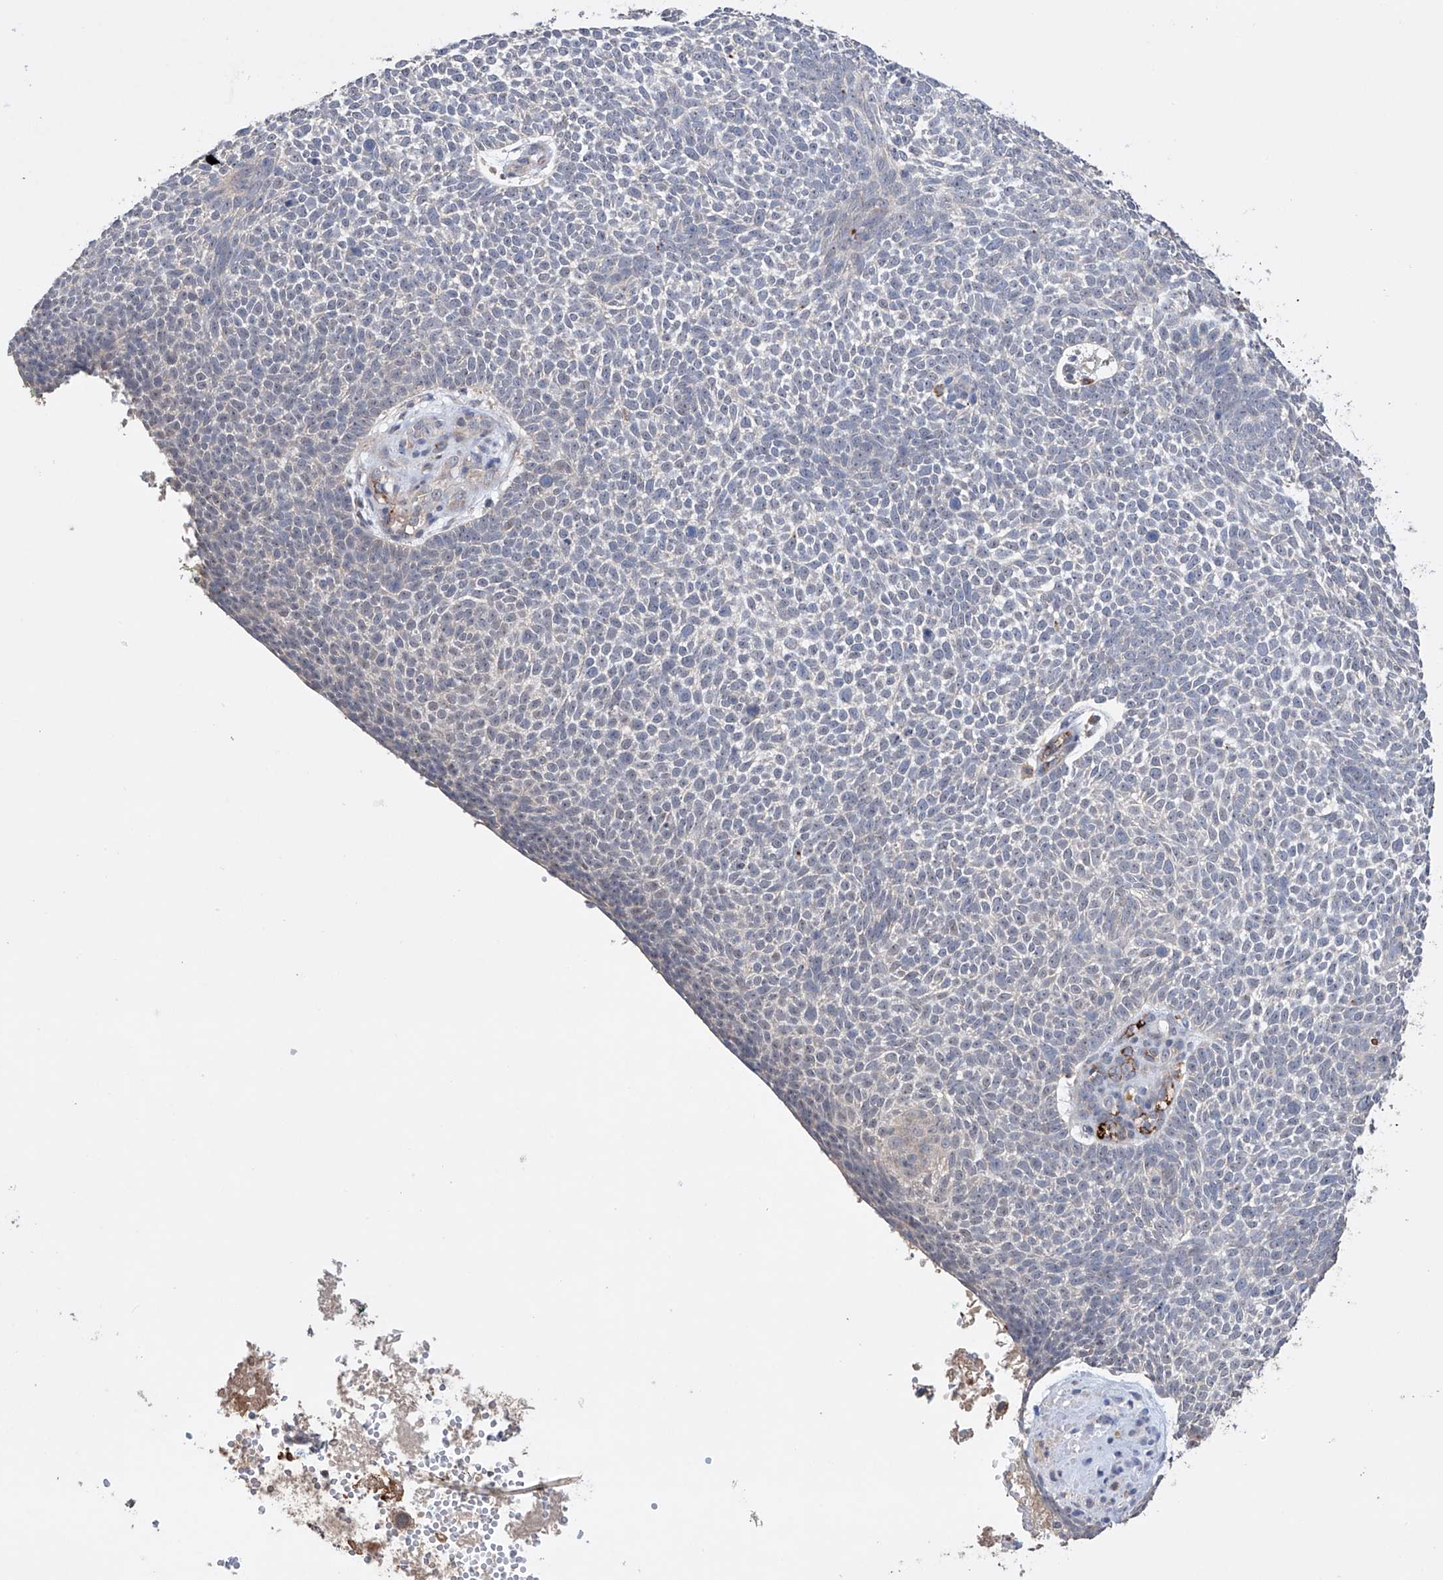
{"staining": {"intensity": "negative", "quantity": "none", "location": "none"}, "tissue": "skin cancer", "cell_type": "Tumor cells", "image_type": "cancer", "snomed": [{"axis": "morphology", "description": "Basal cell carcinoma"}, {"axis": "topography", "description": "Skin"}], "caption": "Protein analysis of basal cell carcinoma (skin) demonstrates no significant expression in tumor cells.", "gene": "AFG1L", "patient": {"sex": "female", "age": 81}}